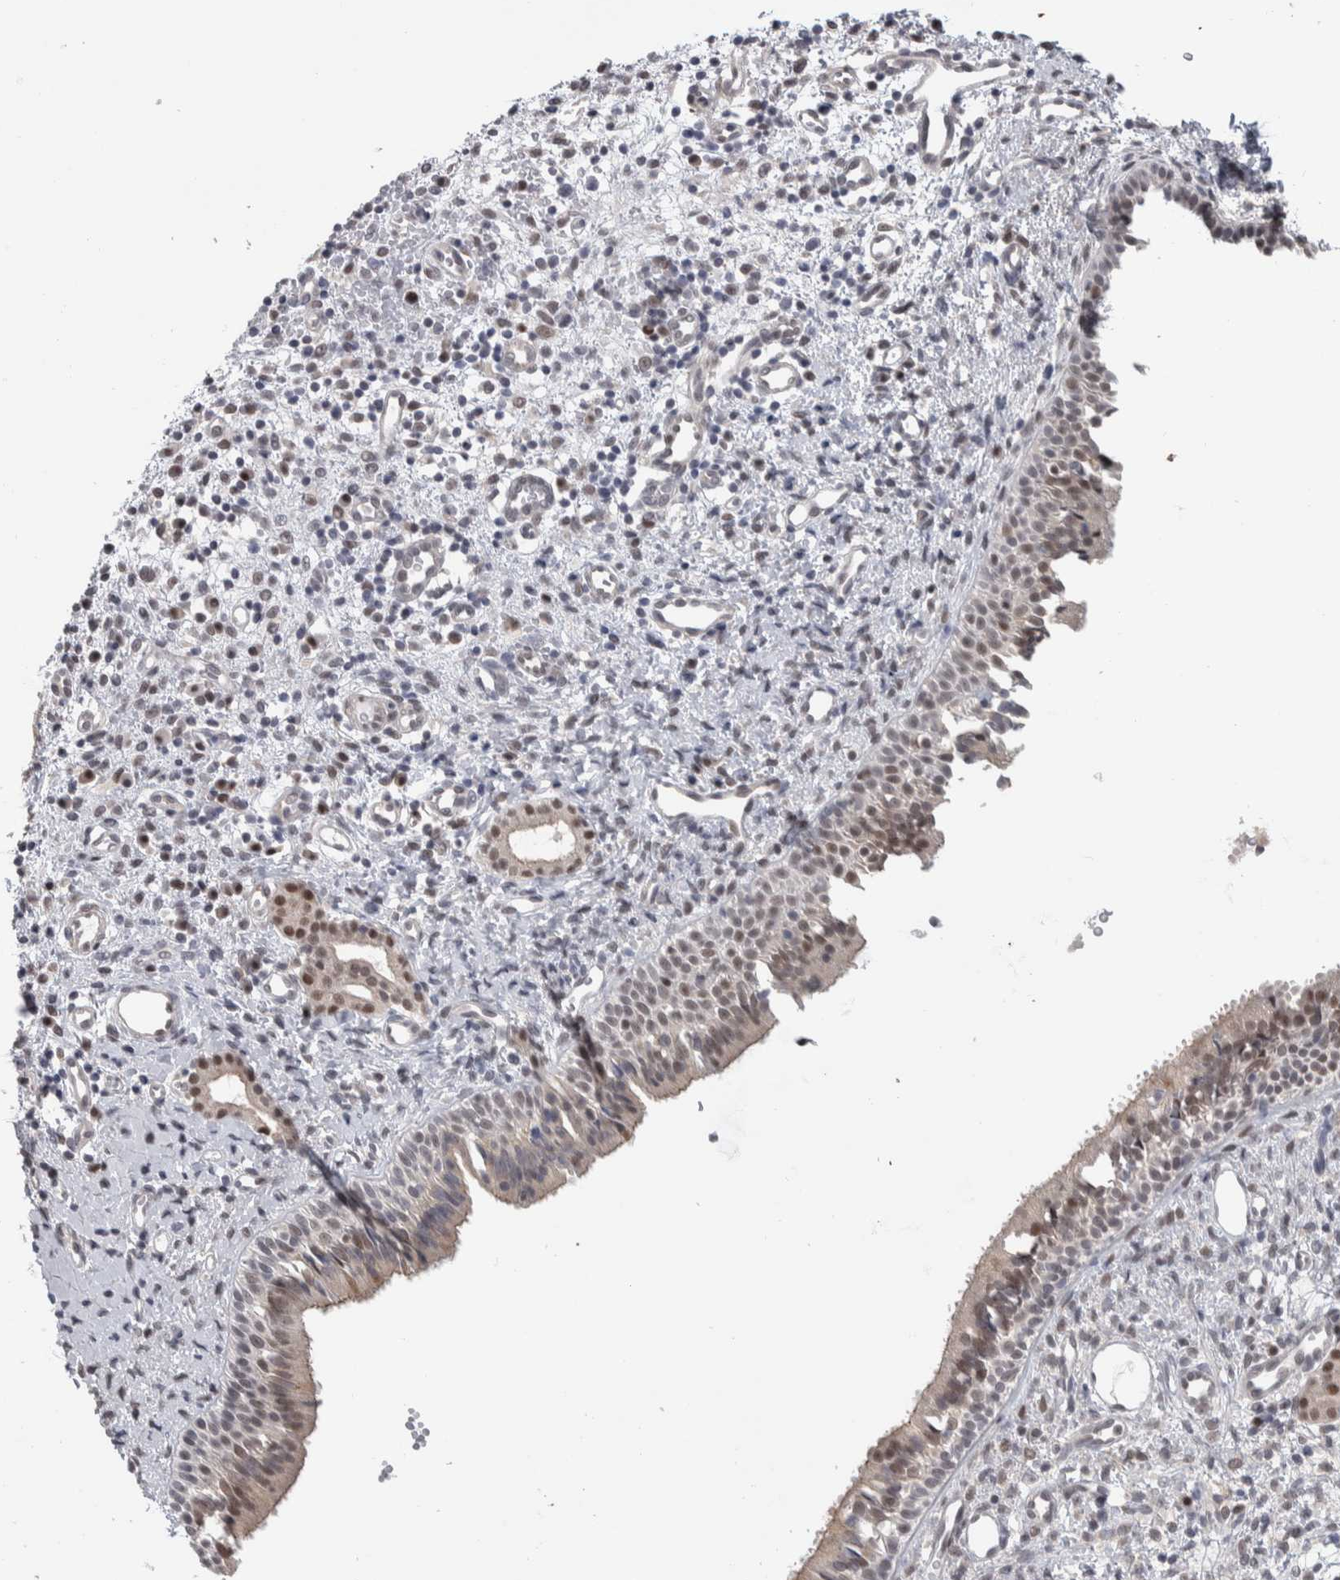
{"staining": {"intensity": "weak", "quantity": "25%-75%", "location": "cytoplasmic/membranous,nuclear"}, "tissue": "nasopharynx", "cell_type": "Respiratory epithelial cells", "image_type": "normal", "snomed": [{"axis": "morphology", "description": "Normal tissue, NOS"}, {"axis": "topography", "description": "Nasopharynx"}], "caption": "This histopathology image shows immunohistochemistry (IHC) staining of normal human nasopharynx, with low weak cytoplasmic/membranous,nuclear expression in about 25%-75% of respiratory epithelial cells.", "gene": "HEXIM2", "patient": {"sex": "male", "age": 22}}